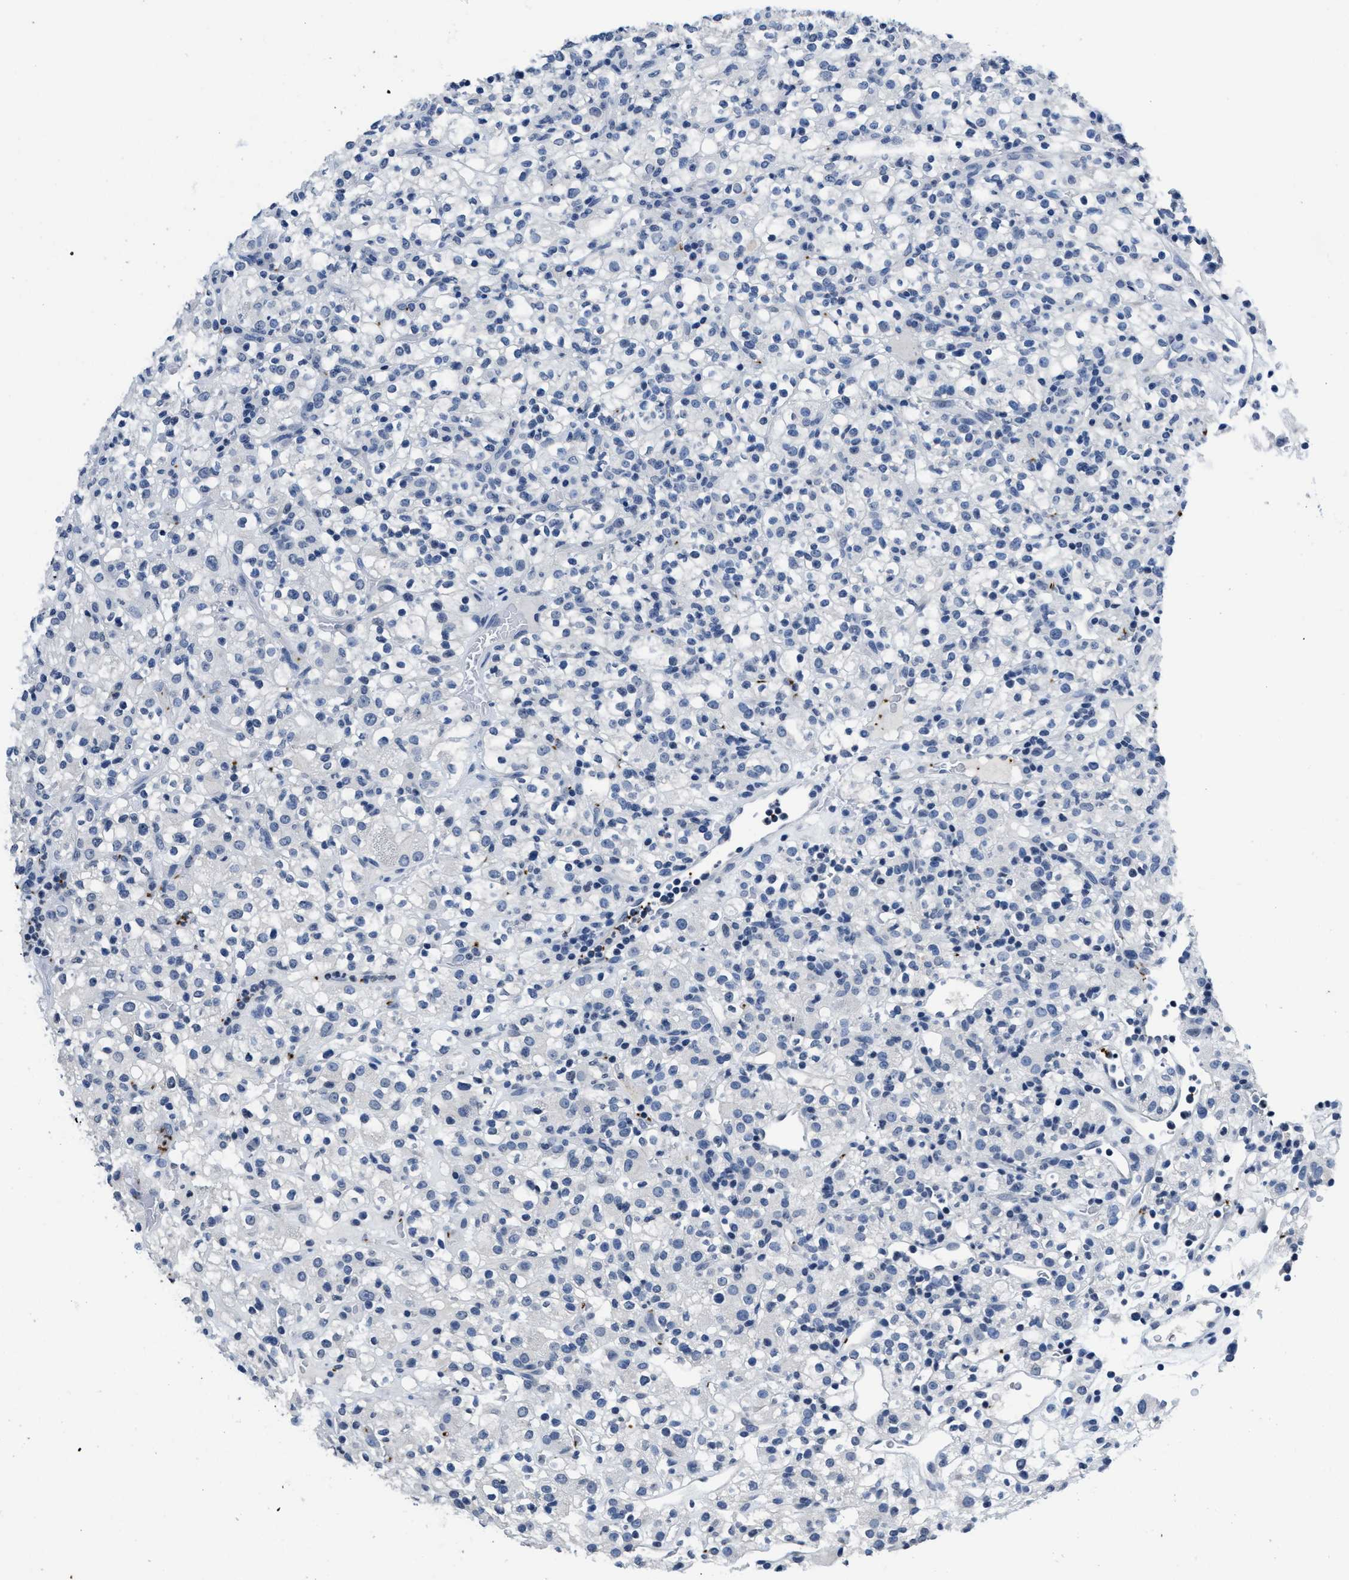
{"staining": {"intensity": "negative", "quantity": "none", "location": "none"}, "tissue": "renal cancer", "cell_type": "Tumor cells", "image_type": "cancer", "snomed": [{"axis": "morphology", "description": "Normal tissue, NOS"}, {"axis": "morphology", "description": "Adenocarcinoma, NOS"}, {"axis": "topography", "description": "Kidney"}], "caption": "Immunohistochemical staining of adenocarcinoma (renal) reveals no significant staining in tumor cells.", "gene": "ITGA2B", "patient": {"sex": "female", "age": 72}}